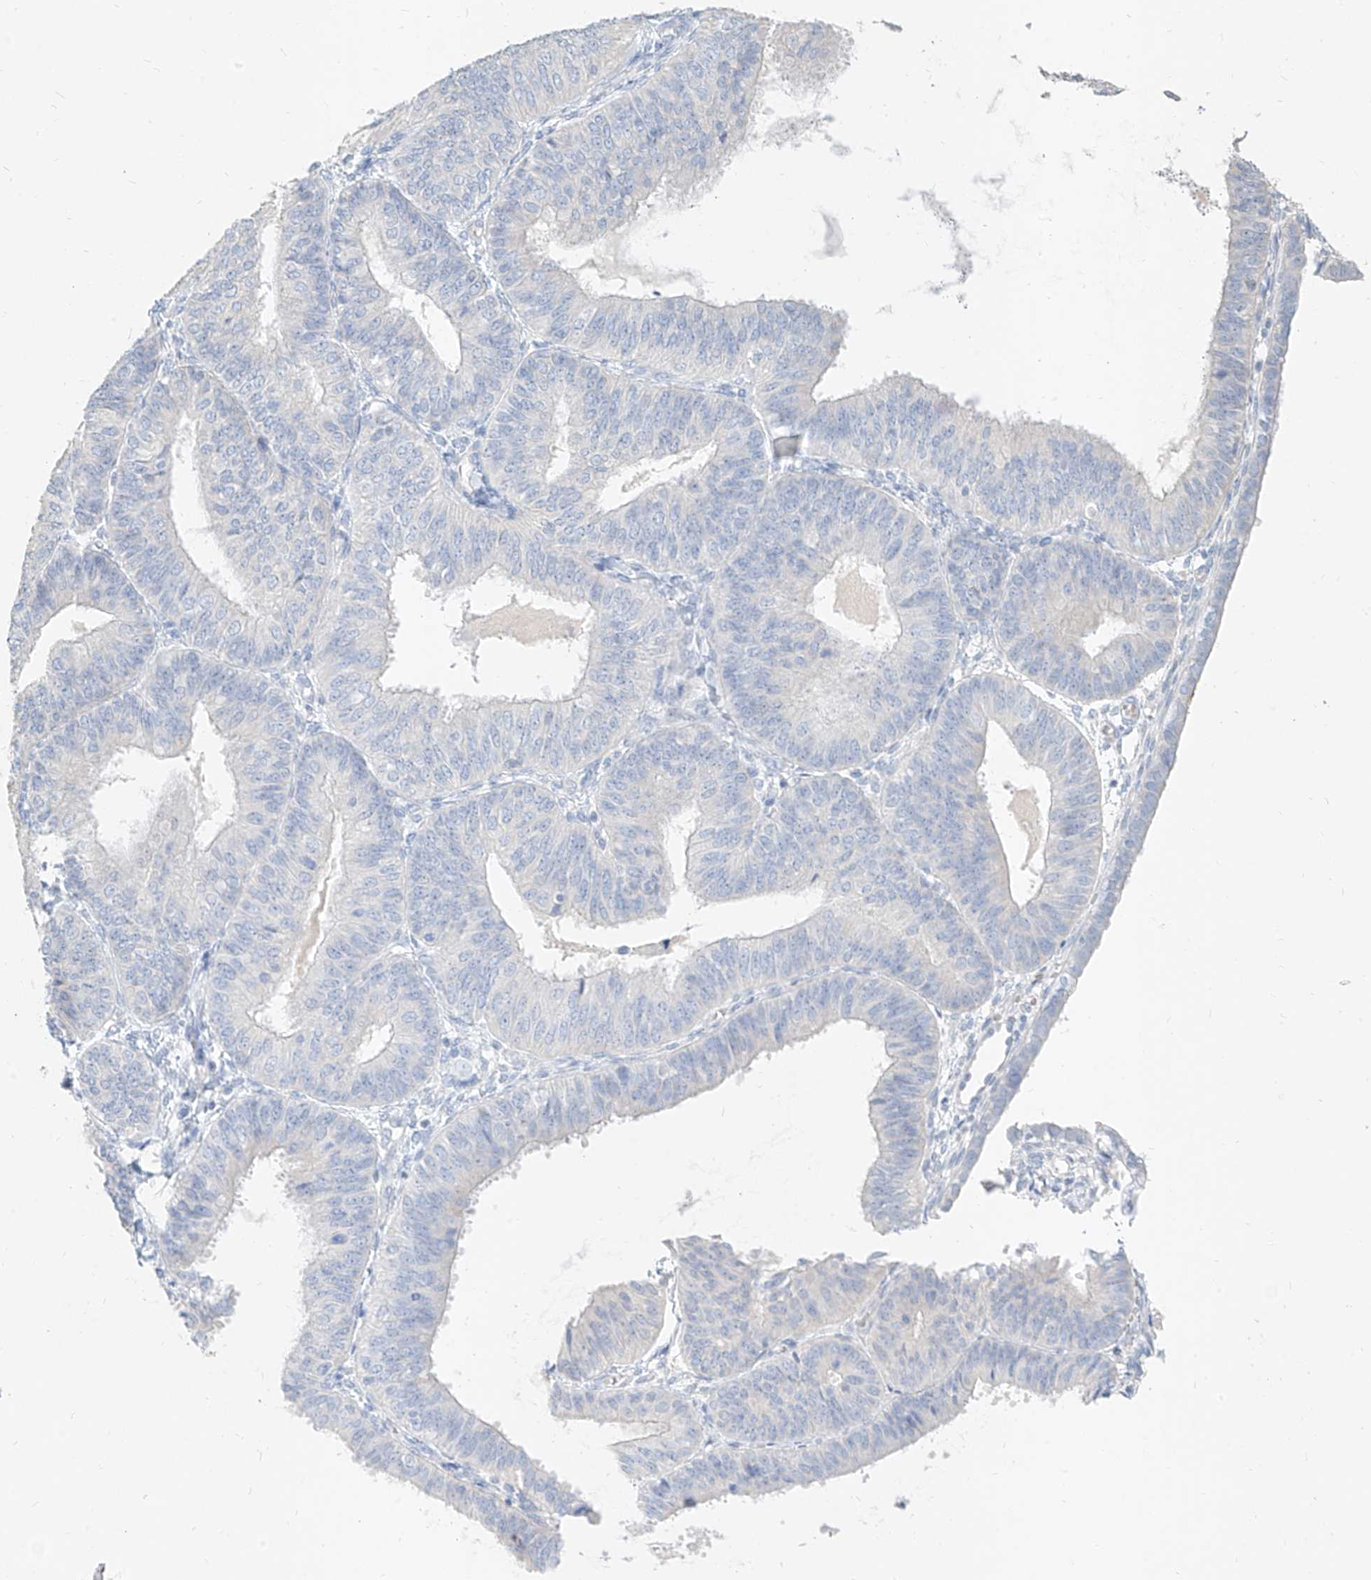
{"staining": {"intensity": "negative", "quantity": "none", "location": "none"}, "tissue": "endometrial cancer", "cell_type": "Tumor cells", "image_type": "cancer", "snomed": [{"axis": "morphology", "description": "Adenocarcinoma, NOS"}, {"axis": "topography", "description": "Endometrium"}], "caption": "Adenocarcinoma (endometrial) was stained to show a protein in brown. There is no significant positivity in tumor cells.", "gene": "ZZEF1", "patient": {"sex": "female", "age": 58}}